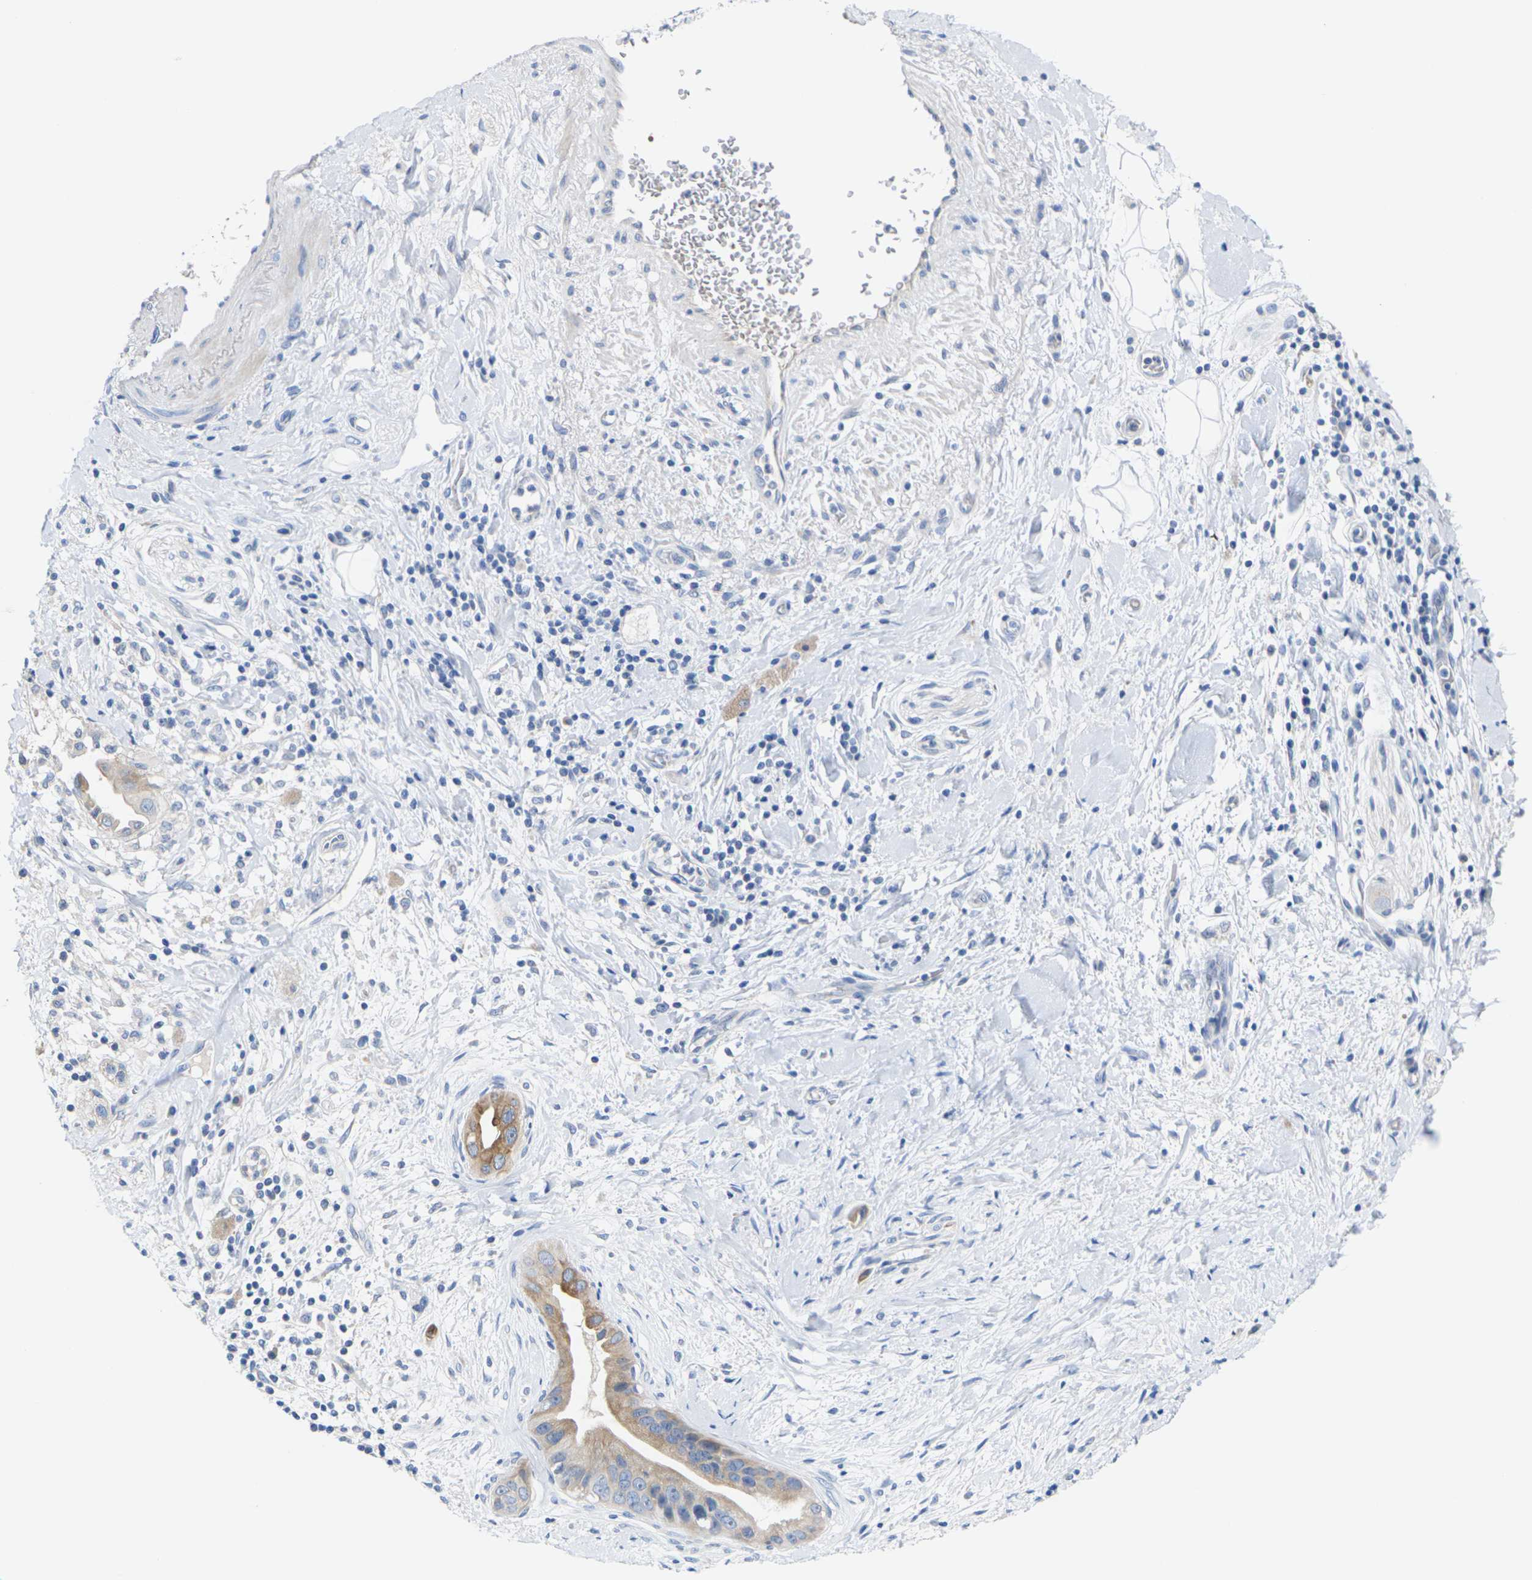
{"staining": {"intensity": "moderate", "quantity": ">75%", "location": "cytoplasmic/membranous"}, "tissue": "pancreatic cancer", "cell_type": "Tumor cells", "image_type": "cancer", "snomed": [{"axis": "morphology", "description": "Adenocarcinoma, NOS"}, {"axis": "topography", "description": "Pancreas"}], "caption": "This photomicrograph reveals immunohistochemistry staining of human adenocarcinoma (pancreatic), with medium moderate cytoplasmic/membranous staining in approximately >75% of tumor cells.", "gene": "TMCO4", "patient": {"sex": "male", "age": 55}}